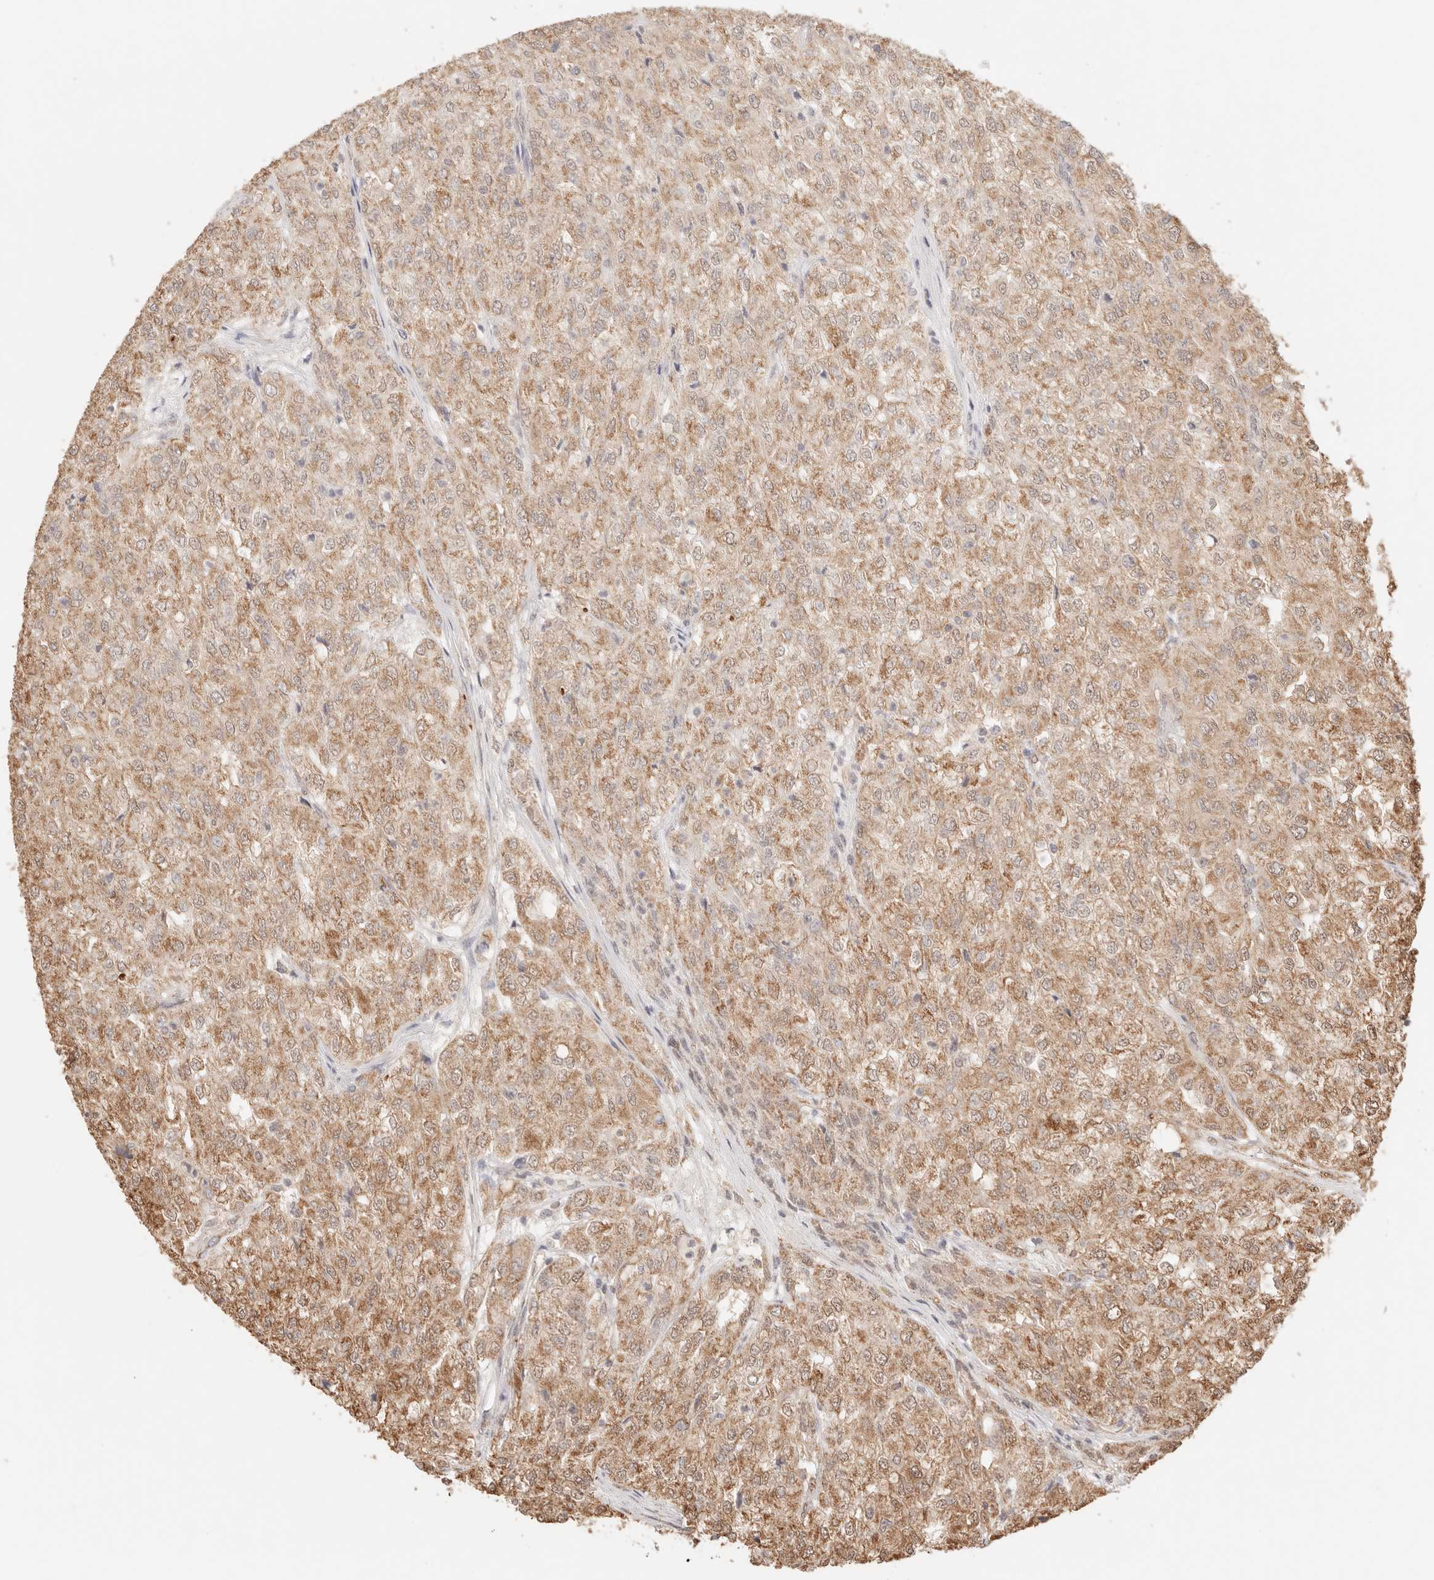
{"staining": {"intensity": "moderate", "quantity": ">75%", "location": "cytoplasmic/membranous"}, "tissue": "renal cancer", "cell_type": "Tumor cells", "image_type": "cancer", "snomed": [{"axis": "morphology", "description": "Adenocarcinoma, NOS"}, {"axis": "topography", "description": "Kidney"}], "caption": "Human adenocarcinoma (renal) stained with a brown dye exhibits moderate cytoplasmic/membranous positive positivity in about >75% of tumor cells.", "gene": "IL1R2", "patient": {"sex": "female", "age": 54}}